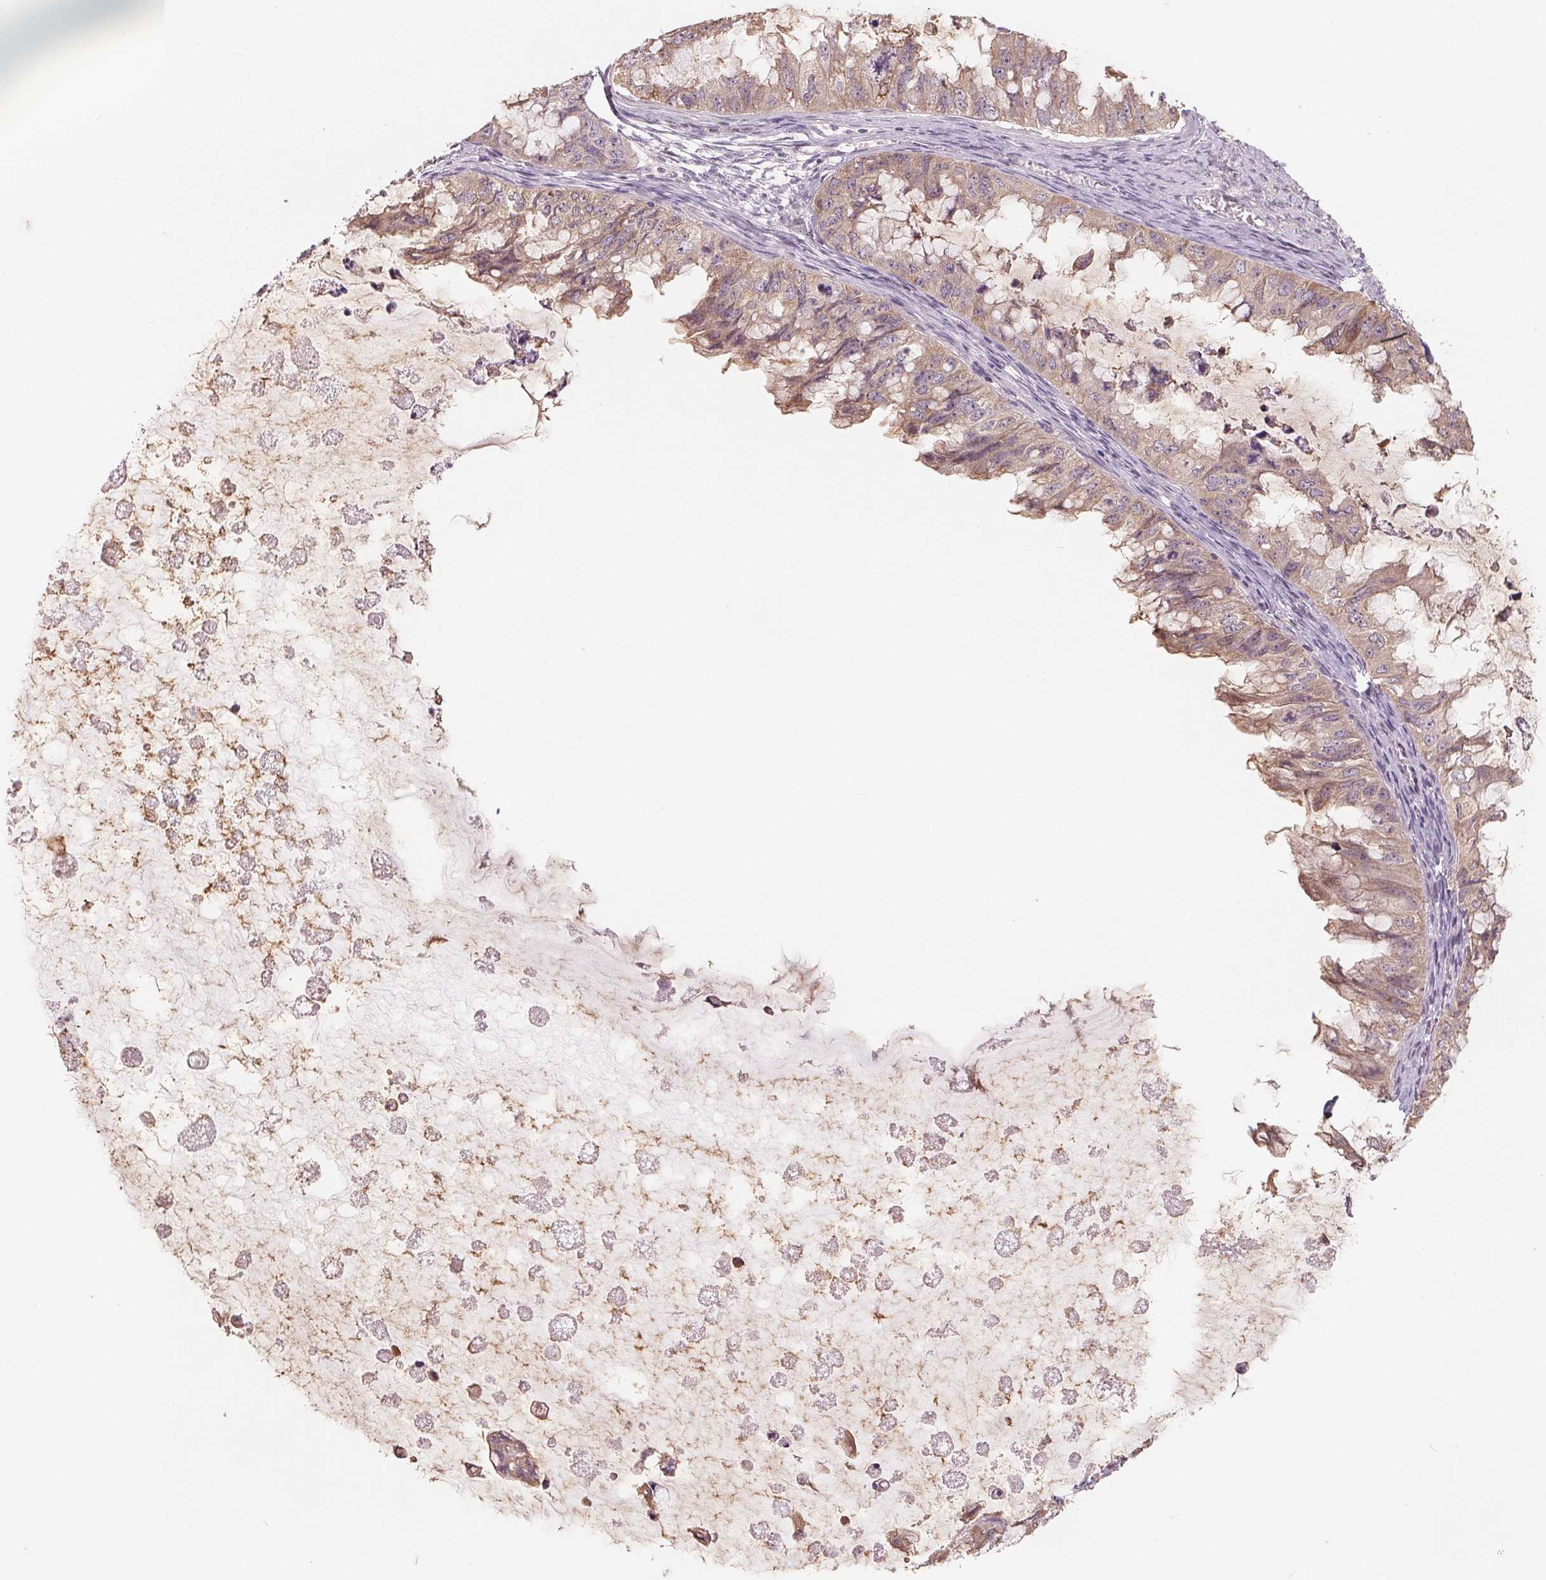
{"staining": {"intensity": "weak", "quantity": ">75%", "location": "cytoplasmic/membranous"}, "tissue": "ovarian cancer", "cell_type": "Tumor cells", "image_type": "cancer", "snomed": [{"axis": "morphology", "description": "Cystadenocarcinoma, mucinous, NOS"}, {"axis": "topography", "description": "Ovary"}], "caption": "DAB immunohistochemical staining of human ovarian cancer (mucinous cystadenocarcinoma) demonstrates weak cytoplasmic/membranous protein positivity in approximately >75% of tumor cells.", "gene": "VTCN1", "patient": {"sex": "female", "age": 72}}